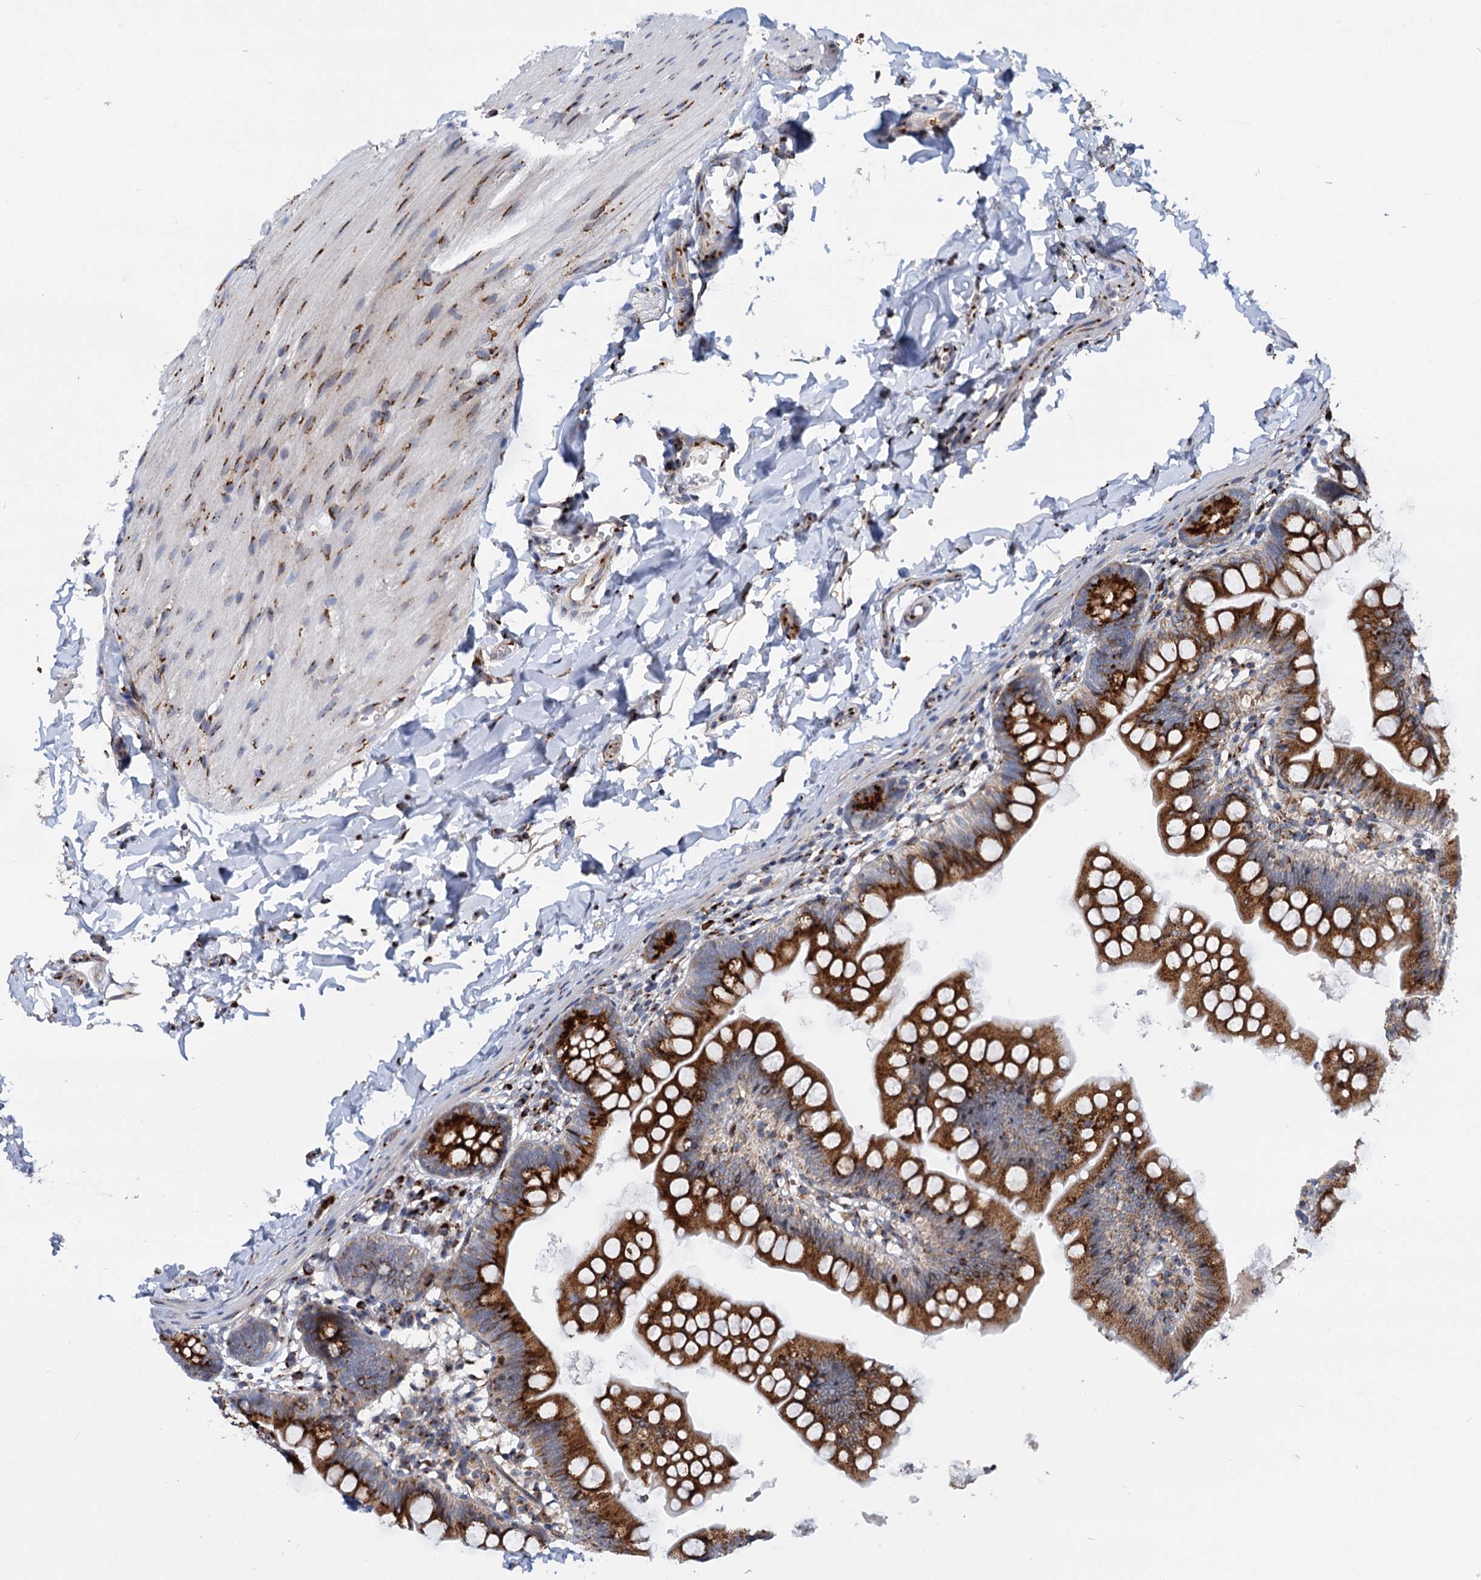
{"staining": {"intensity": "strong", "quantity": ">75%", "location": "cytoplasmic/membranous"}, "tissue": "small intestine", "cell_type": "Glandular cells", "image_type": "normal", "snomed": [{"axis": "morphology", "description": "Normal tissue, NOS"}, {"axis": "topography", "description": "Small intestine"}], "caption": "Immunohistochemistry photomicrograph of benign small intestine: human small intestine stained using immunohistochemistry (IHC) demonstrates high levels of strong protein expression localized specifically in the cytoplasmic/membranous of glandular cells, appearing as a cytoplasmic/membranous brown color.", "gene": "SUPT20H", "patient": {"sex": "male", "age": 7}}